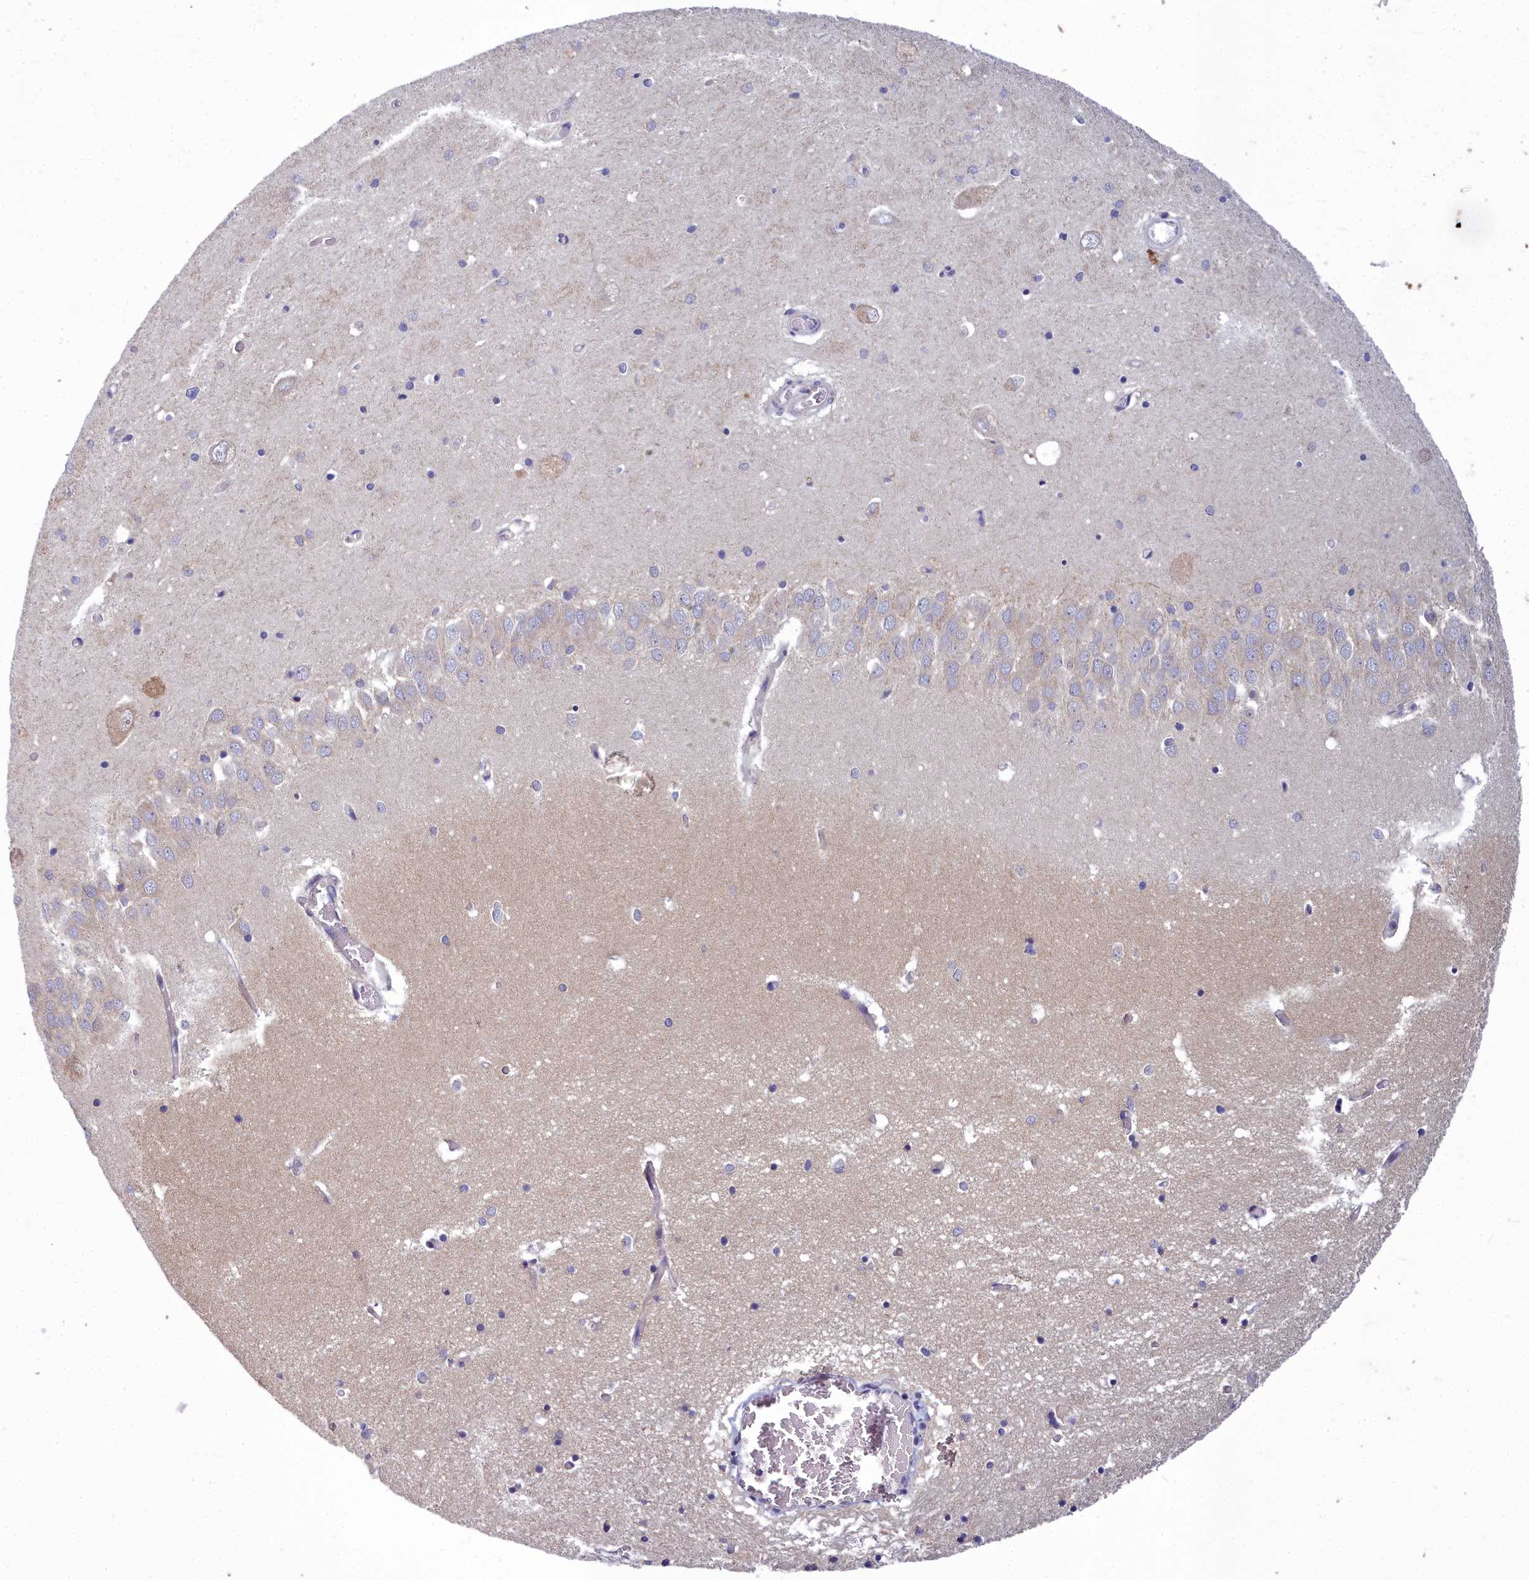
{"staining": {"intensity": "negative", "quantity": "none", "location": "none"}, "tissue": "hippocampus", "cell_type": "Glial cells", "image_type": "normal", "snomed": [{"axis": "morphology", "description": "Normal tissue, NOS"}, {"axis": "topography", "description": "Hippocampus"}], "caption": "The histopathology image displays no staining of glial cells in benign hippocampus.", "gene": "COX20", "patient": {"sex": "male", "age": 70}}